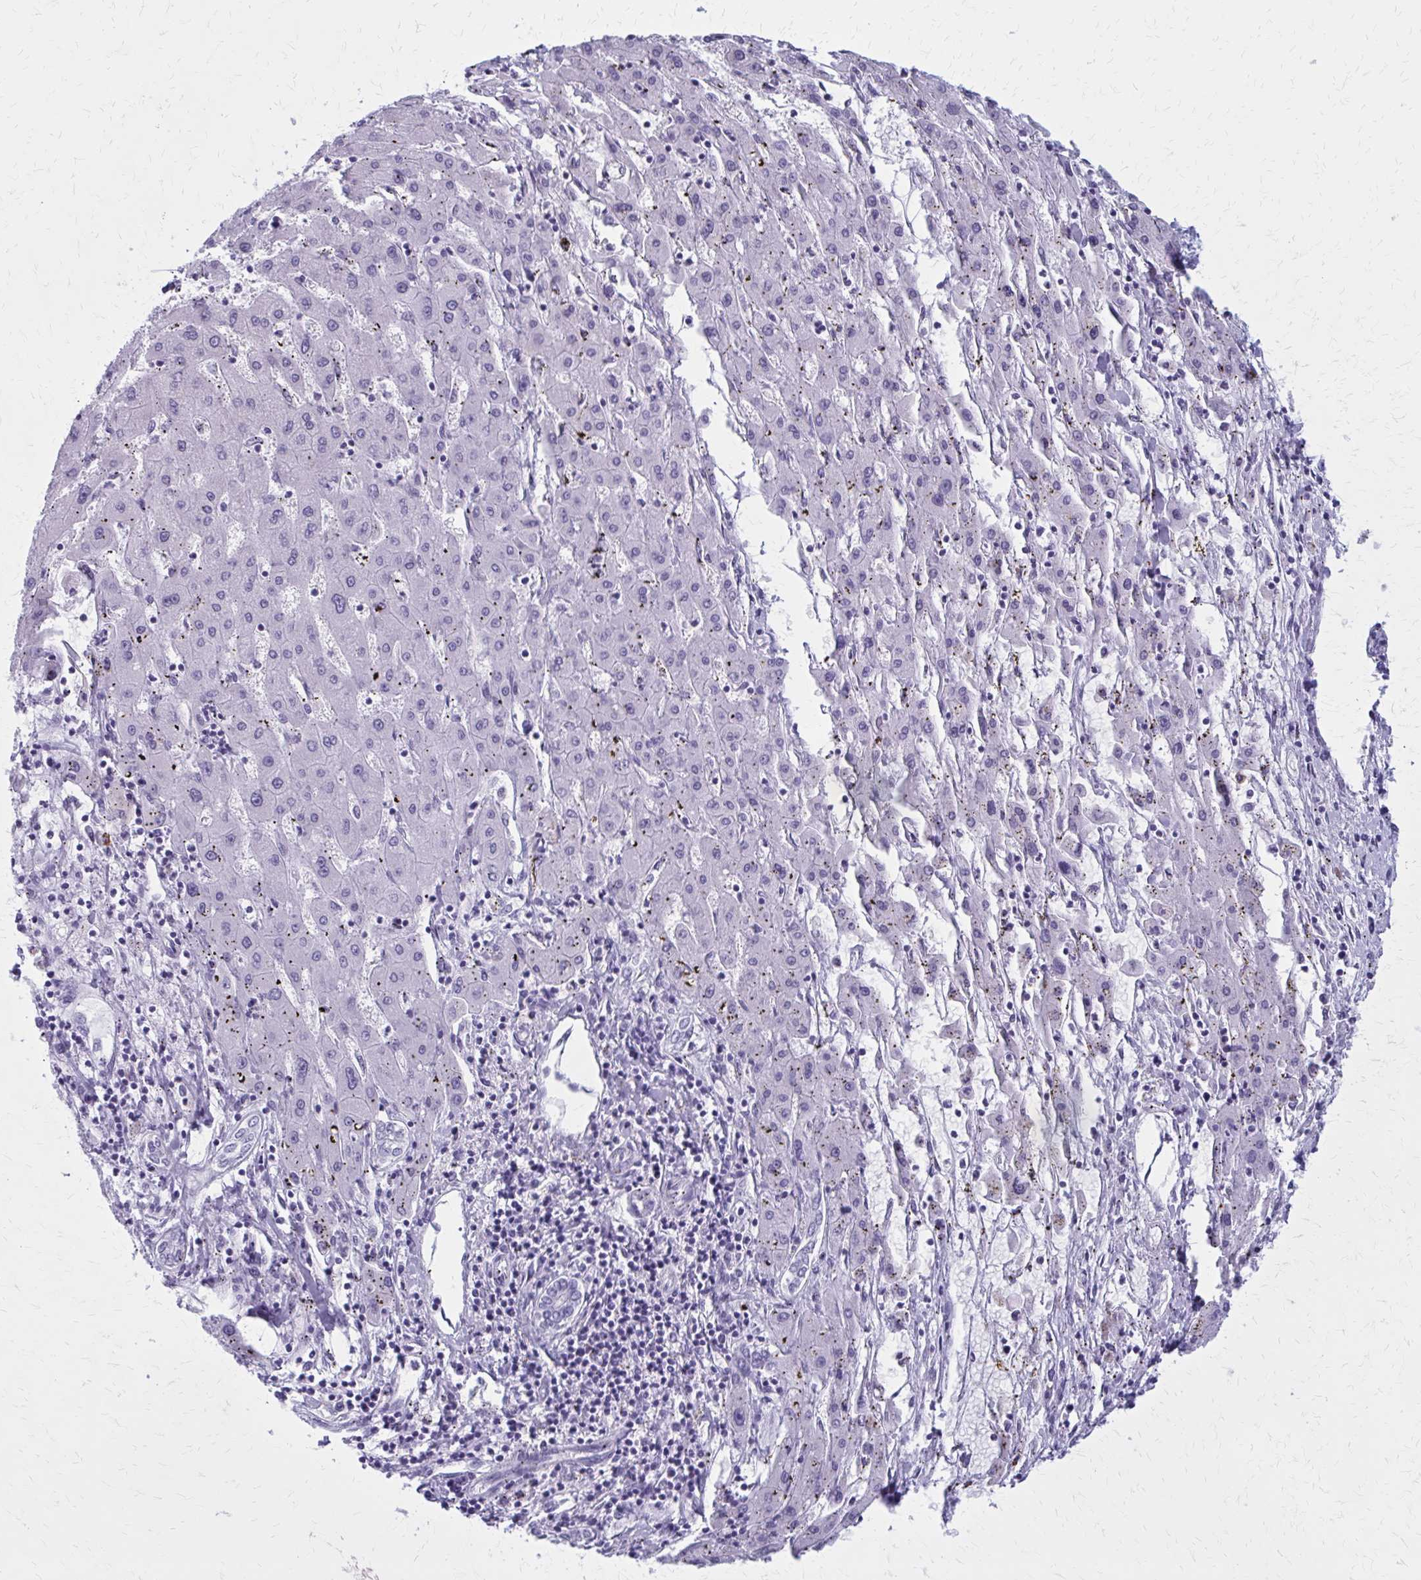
{"staining": {"intensity": "negative", "quantity": "none", "location": "none"}, "tissue": "liver cancer", "cell_type": "Tumor cells", "image_type": "cancer", "snomed": [{"axis": "morphology", "description": "Carcinoma, Hepatocellular, NOS"}, {"axis": "topography", "description": "Liver"}], "caption": "Liver hepatocellular carcinoma was stained to show a protein in brown. There is no significant expression in tumor cells.", "gene": "ZDHHC7", "patient": {"sex": "male", "age": 72}}